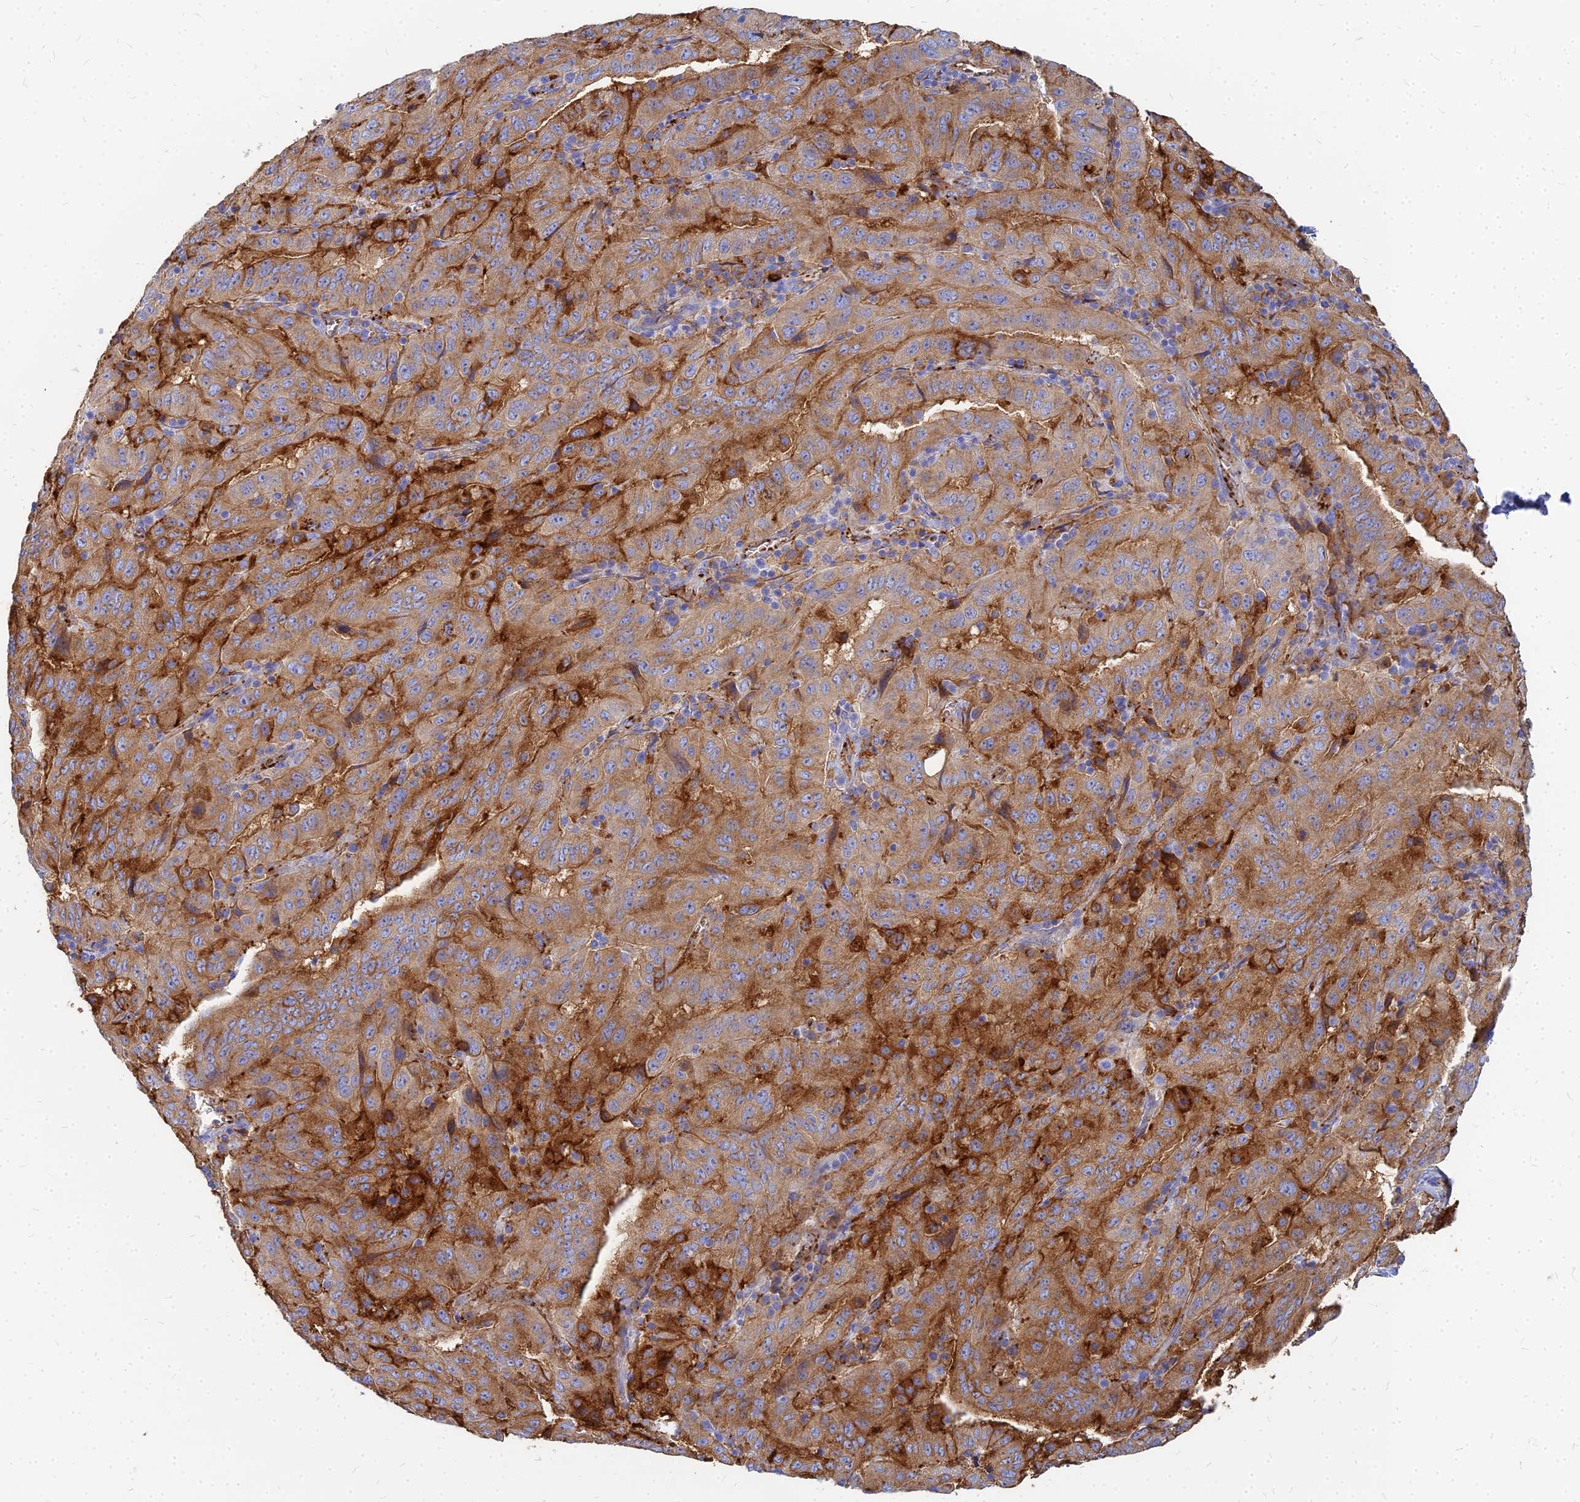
{"staining": {"intensity": "moderate", "quantity": ">75%", "location": "cytoplasmic/membranous"}, "tissue": "pancreatic cancer", "cell_type": "Tumor cells", "image_type": "cancer", "snomed": [{"axis": "morphology", "description": "Adenocarcinoma, NOS"}, {"axis": "topography", "description": "Pancreas"}], "caption": "IHC (DAB) staining of pancreatic cancer (adenocarcinoma) shows moderate cytoplasmic/membranous protein staining in about >75% of tumor cells.", "gene": "VAT1", "patient": {"sex": "male", "age": 63}}